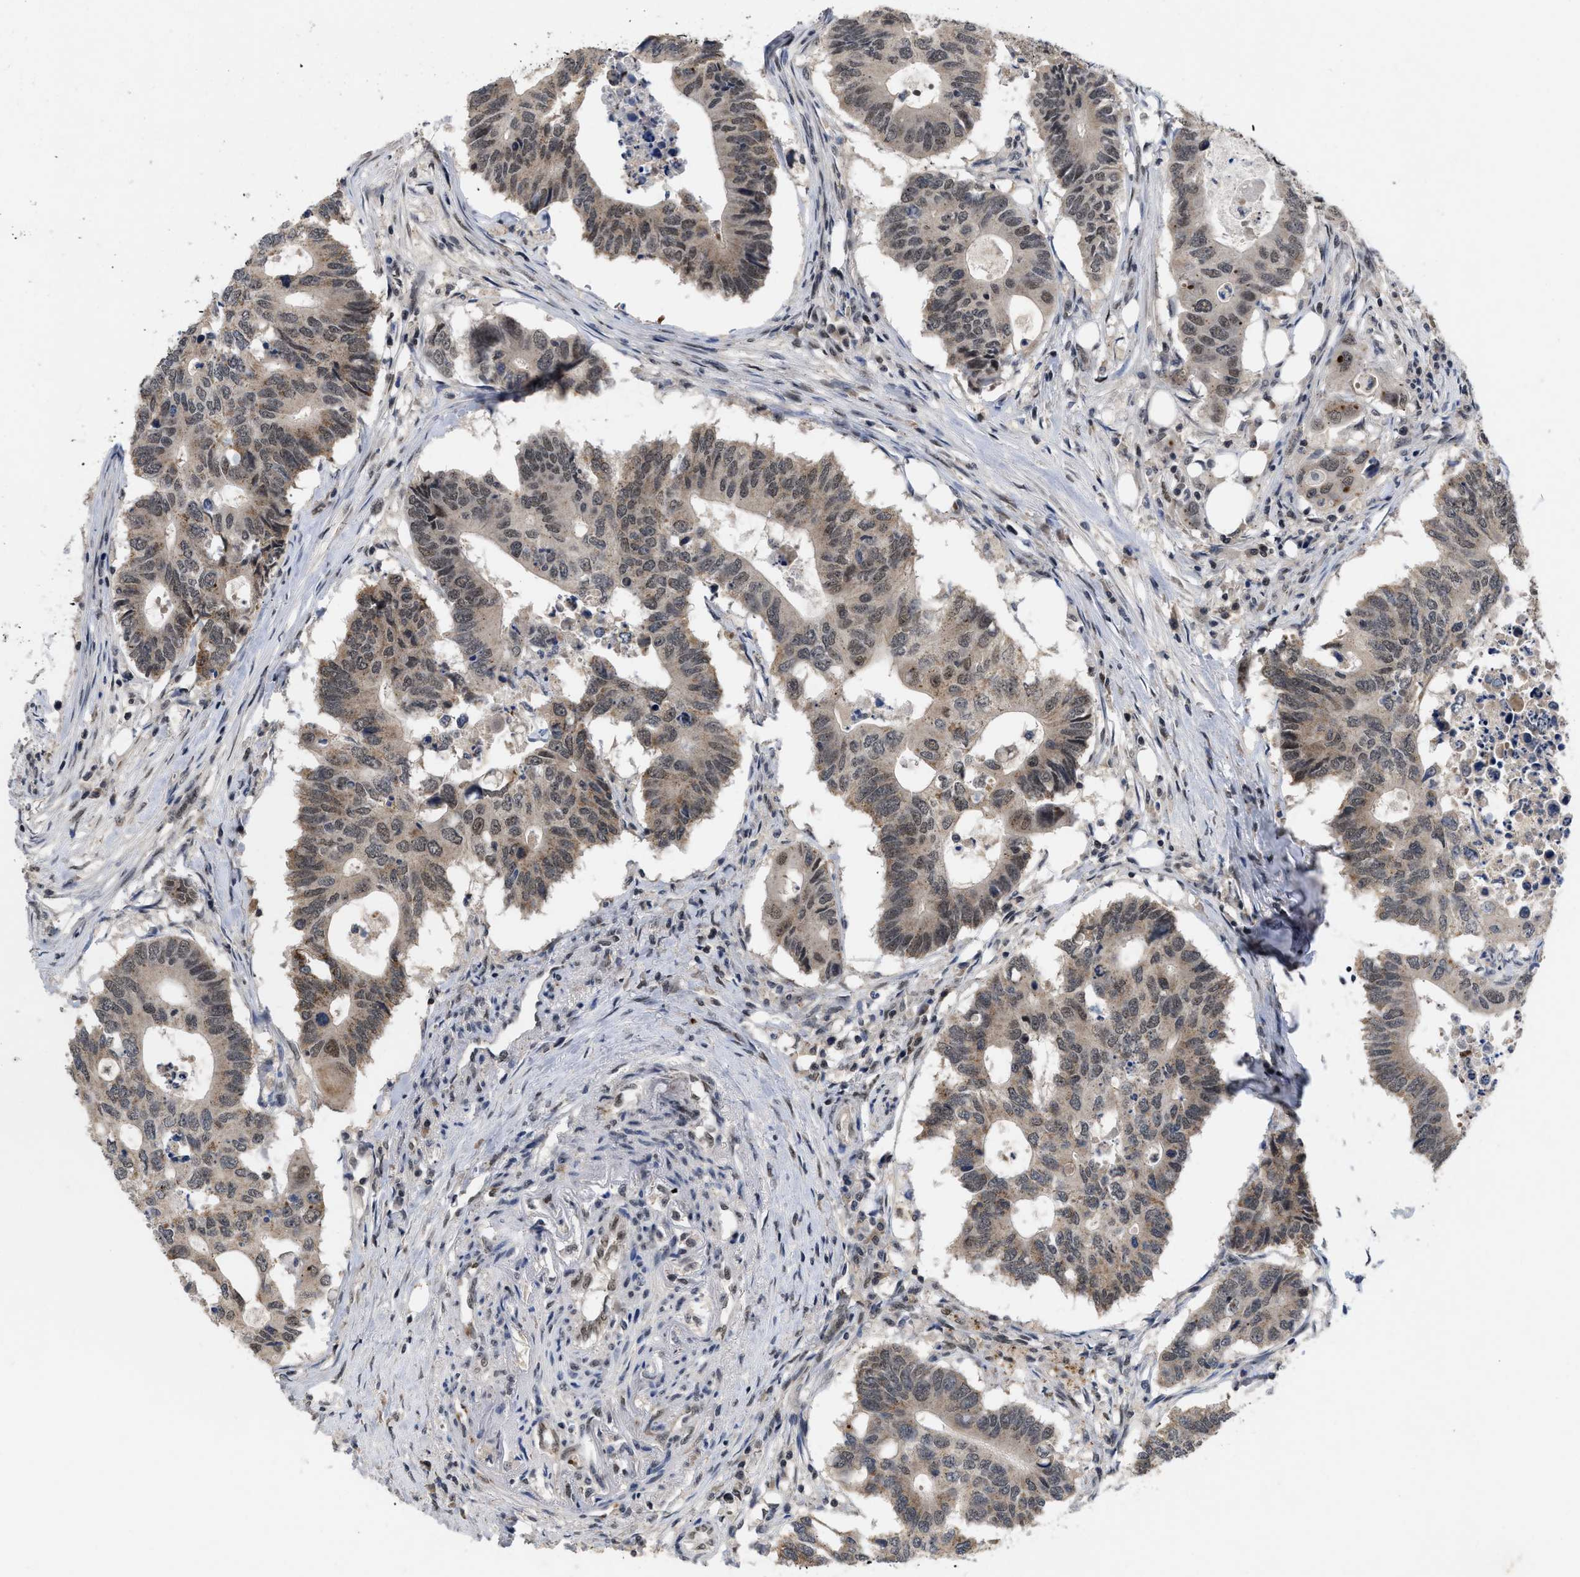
{"staining": {"intensity": "weak", "quantity": "25%-75%", "location": "nuclear"}, "tissue": "colorectal cancer", "cell_type": "Tumor cells", "image_type": "cancer", "snomed": [{"axis": "morphology", "description": "Adenocarcinoma, NOS"}, {"axis": "topography", "description": "Colon"}], "caption": "DAB immunohistochemical staining of human colorectal cancer (adenocarcinoma) demonstrates weak nuclear protein positivity in approximately 25%-75% of tumor cells.", "gene": "ZNF346", "patient": {"sex": "male", "age": 71}}